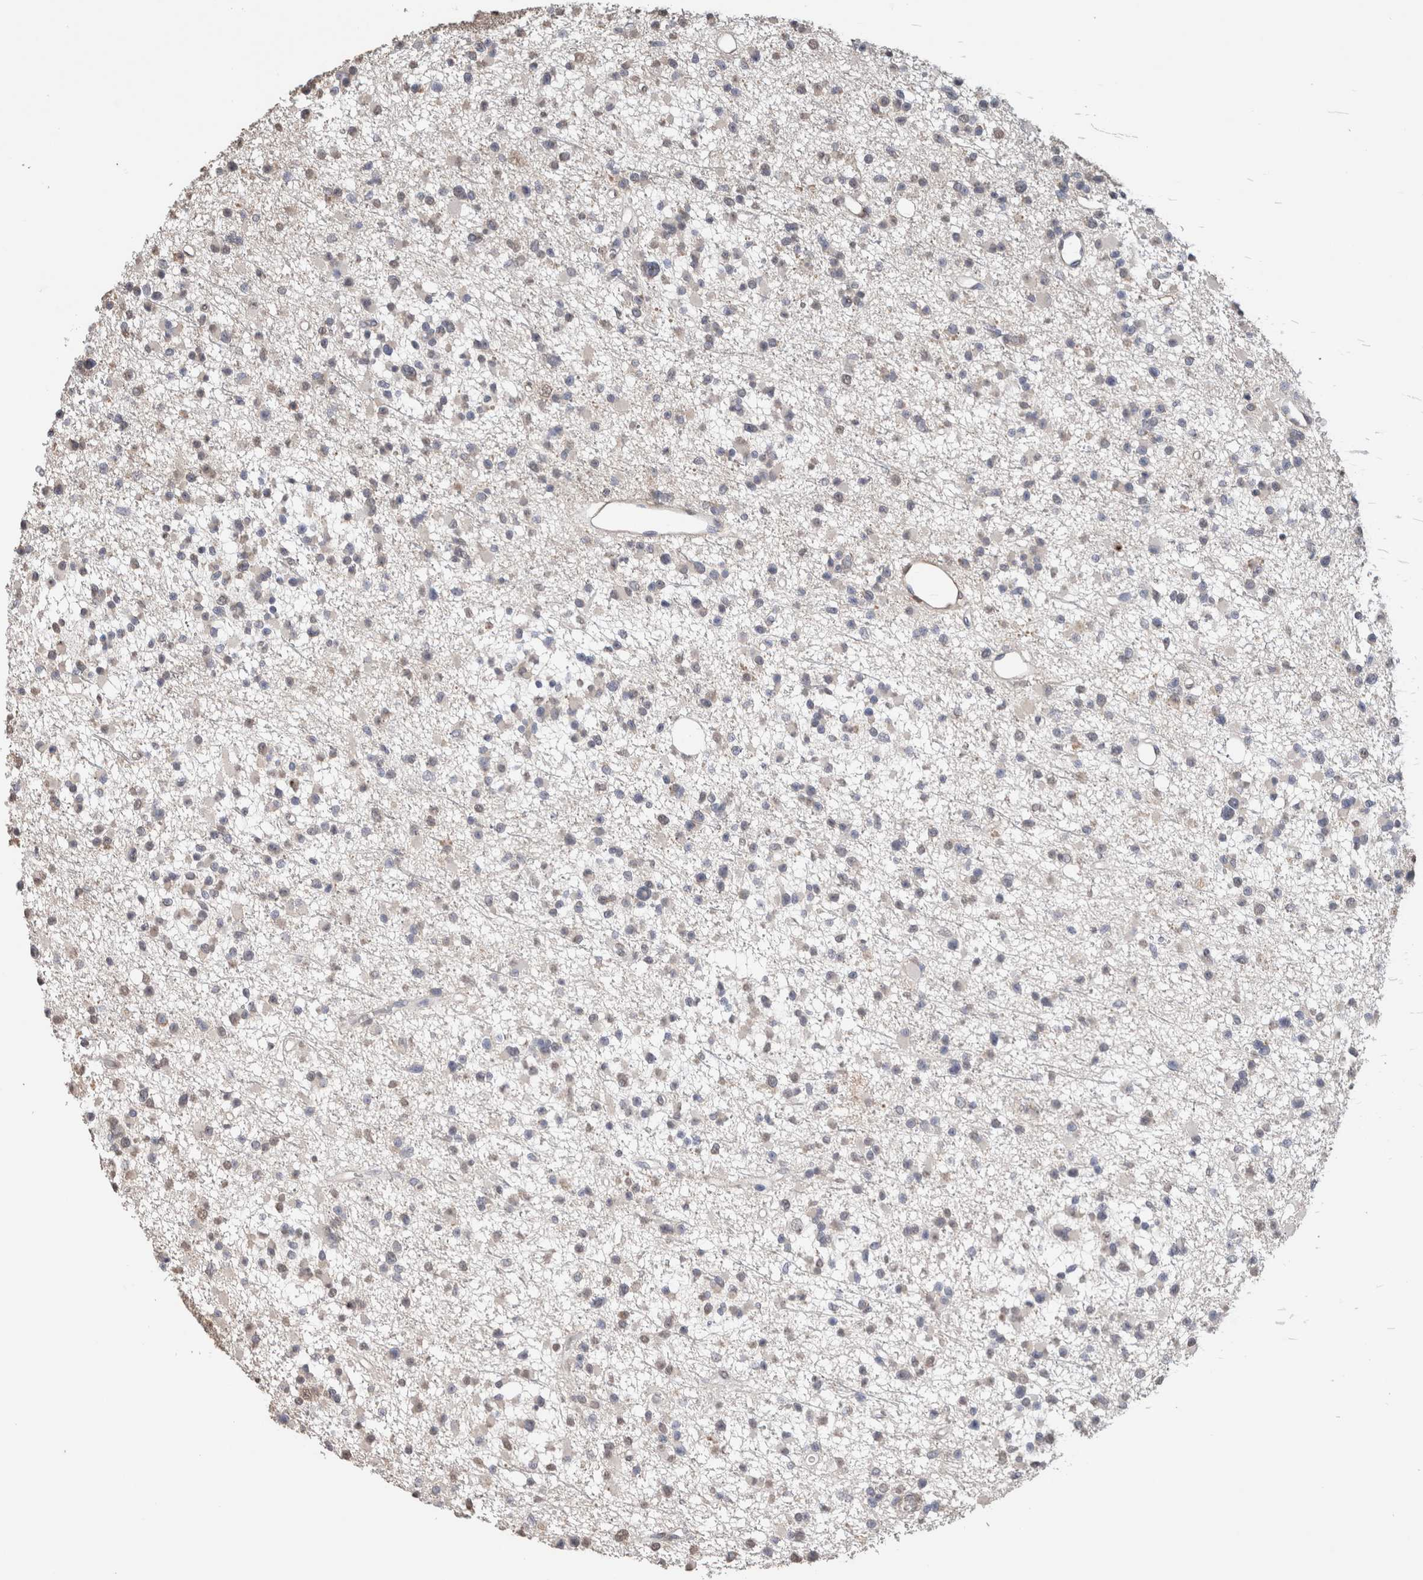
{"staining": {"intensity": "negative", "quantity": "none", "location": "none"}, "tissue": "glioma", "cell_type": "Tumor cells", "image_type": "cancer", "snomed": [{"axis": "morphology", "description": "Glioma, malignant, Low grade"}, {"axis": "topography", "description": "Brain"}], "caption": "This is an immunohistochemistry (IHC) image of malignant glioma (low-grade). There is no expression in tumor cells.", "gene": "S100A10", "patient": {"sex": "female", "age": 22}}